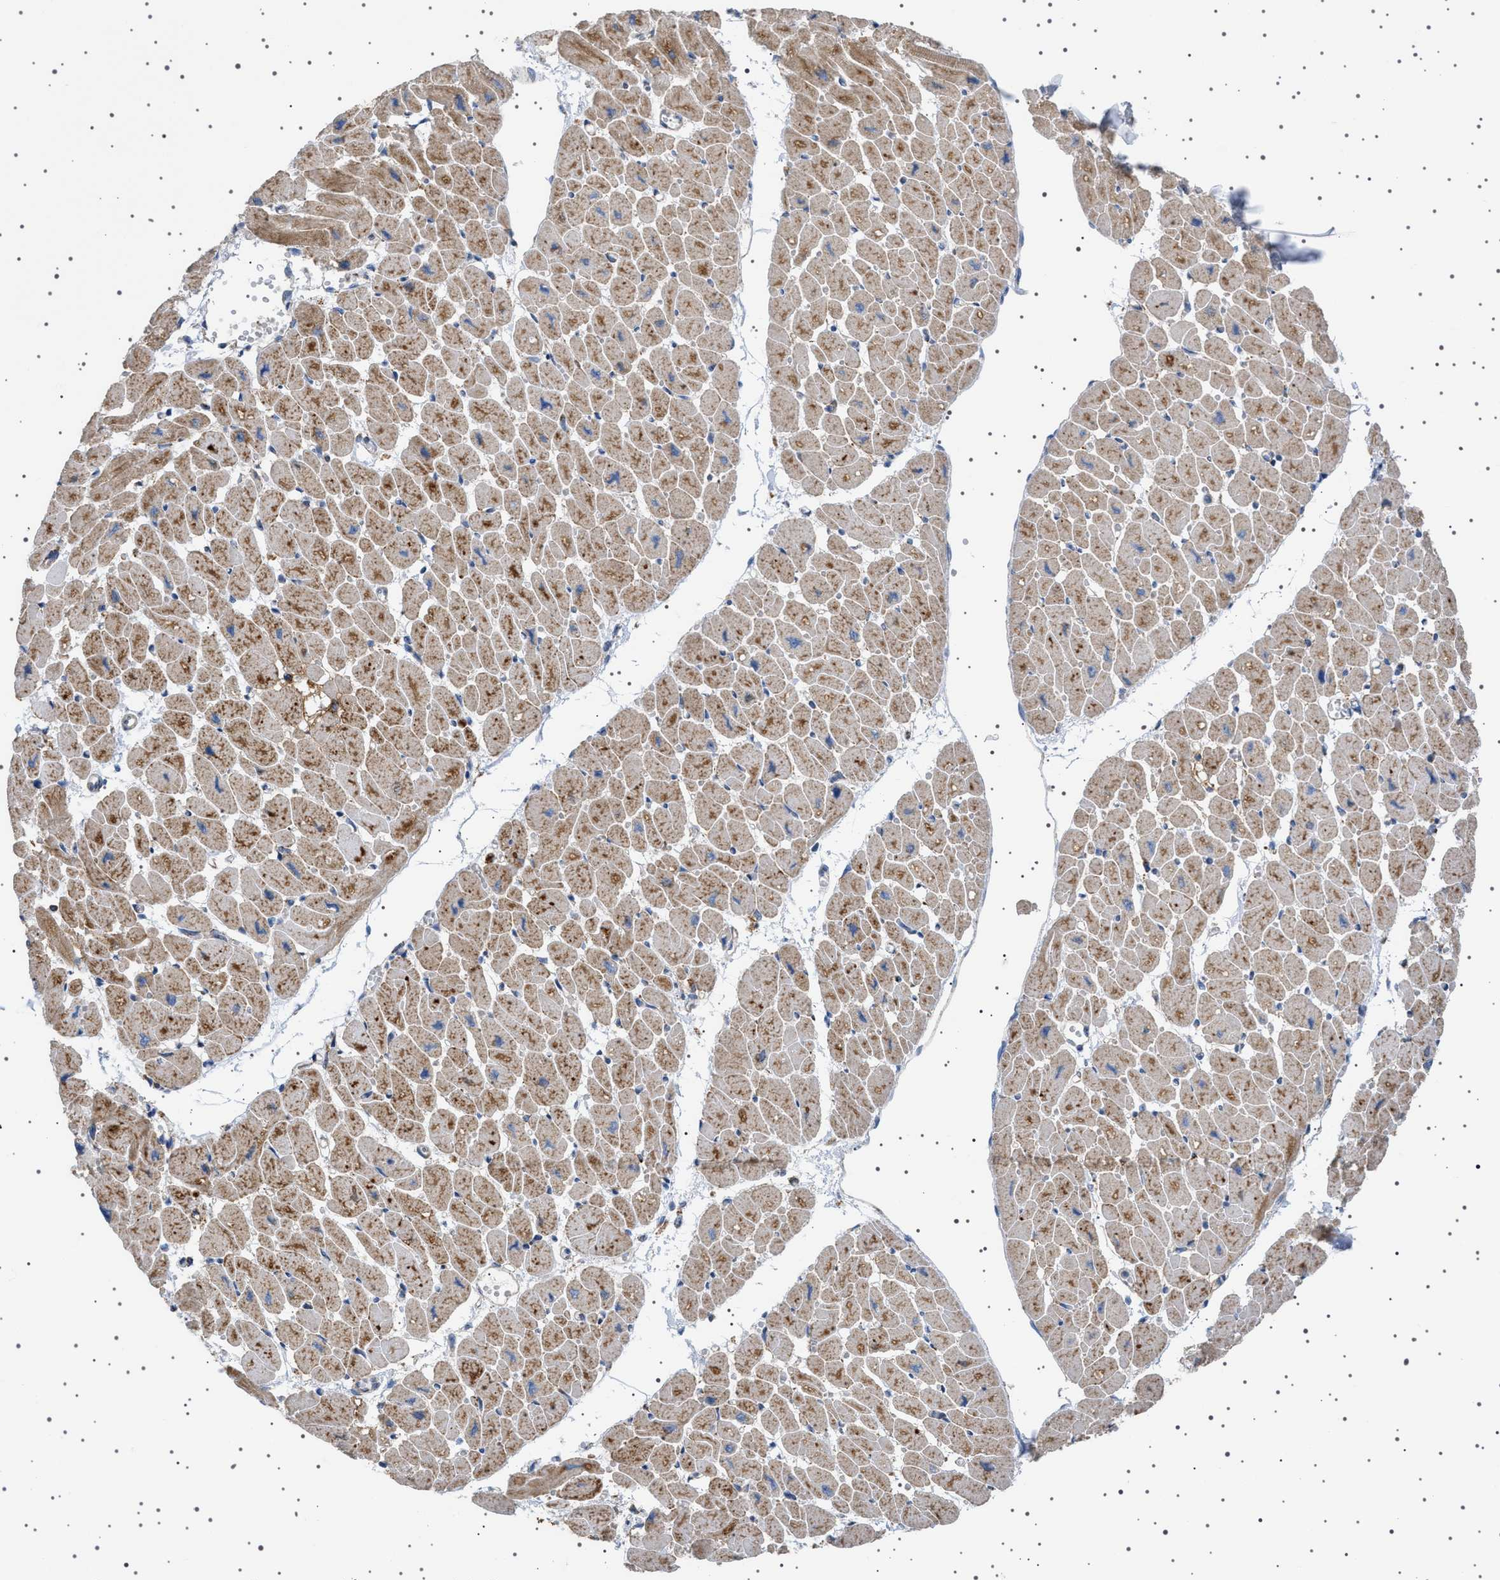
{"staining": {"intensity": "moderate", "quantity": ">75%", "location": "cytoplasmic/membranous"}, "tissue": "heart muscle", "cell_type": "Cardiomyocytes", "image_type": "normal", "snomed": [{"axis": "morphology", "description": "Normal tissue, NOS"}, {"axis": "topography", "description": "Heart"}], "caption": "Brown immunohistochemical staining in benign heart muscle shows moderate cytoplasmic/membranous staining in approximately >75% of cardiomyocytes.", "gene": "UBXN8", "patient": {"sex": "female", "age": 54}}